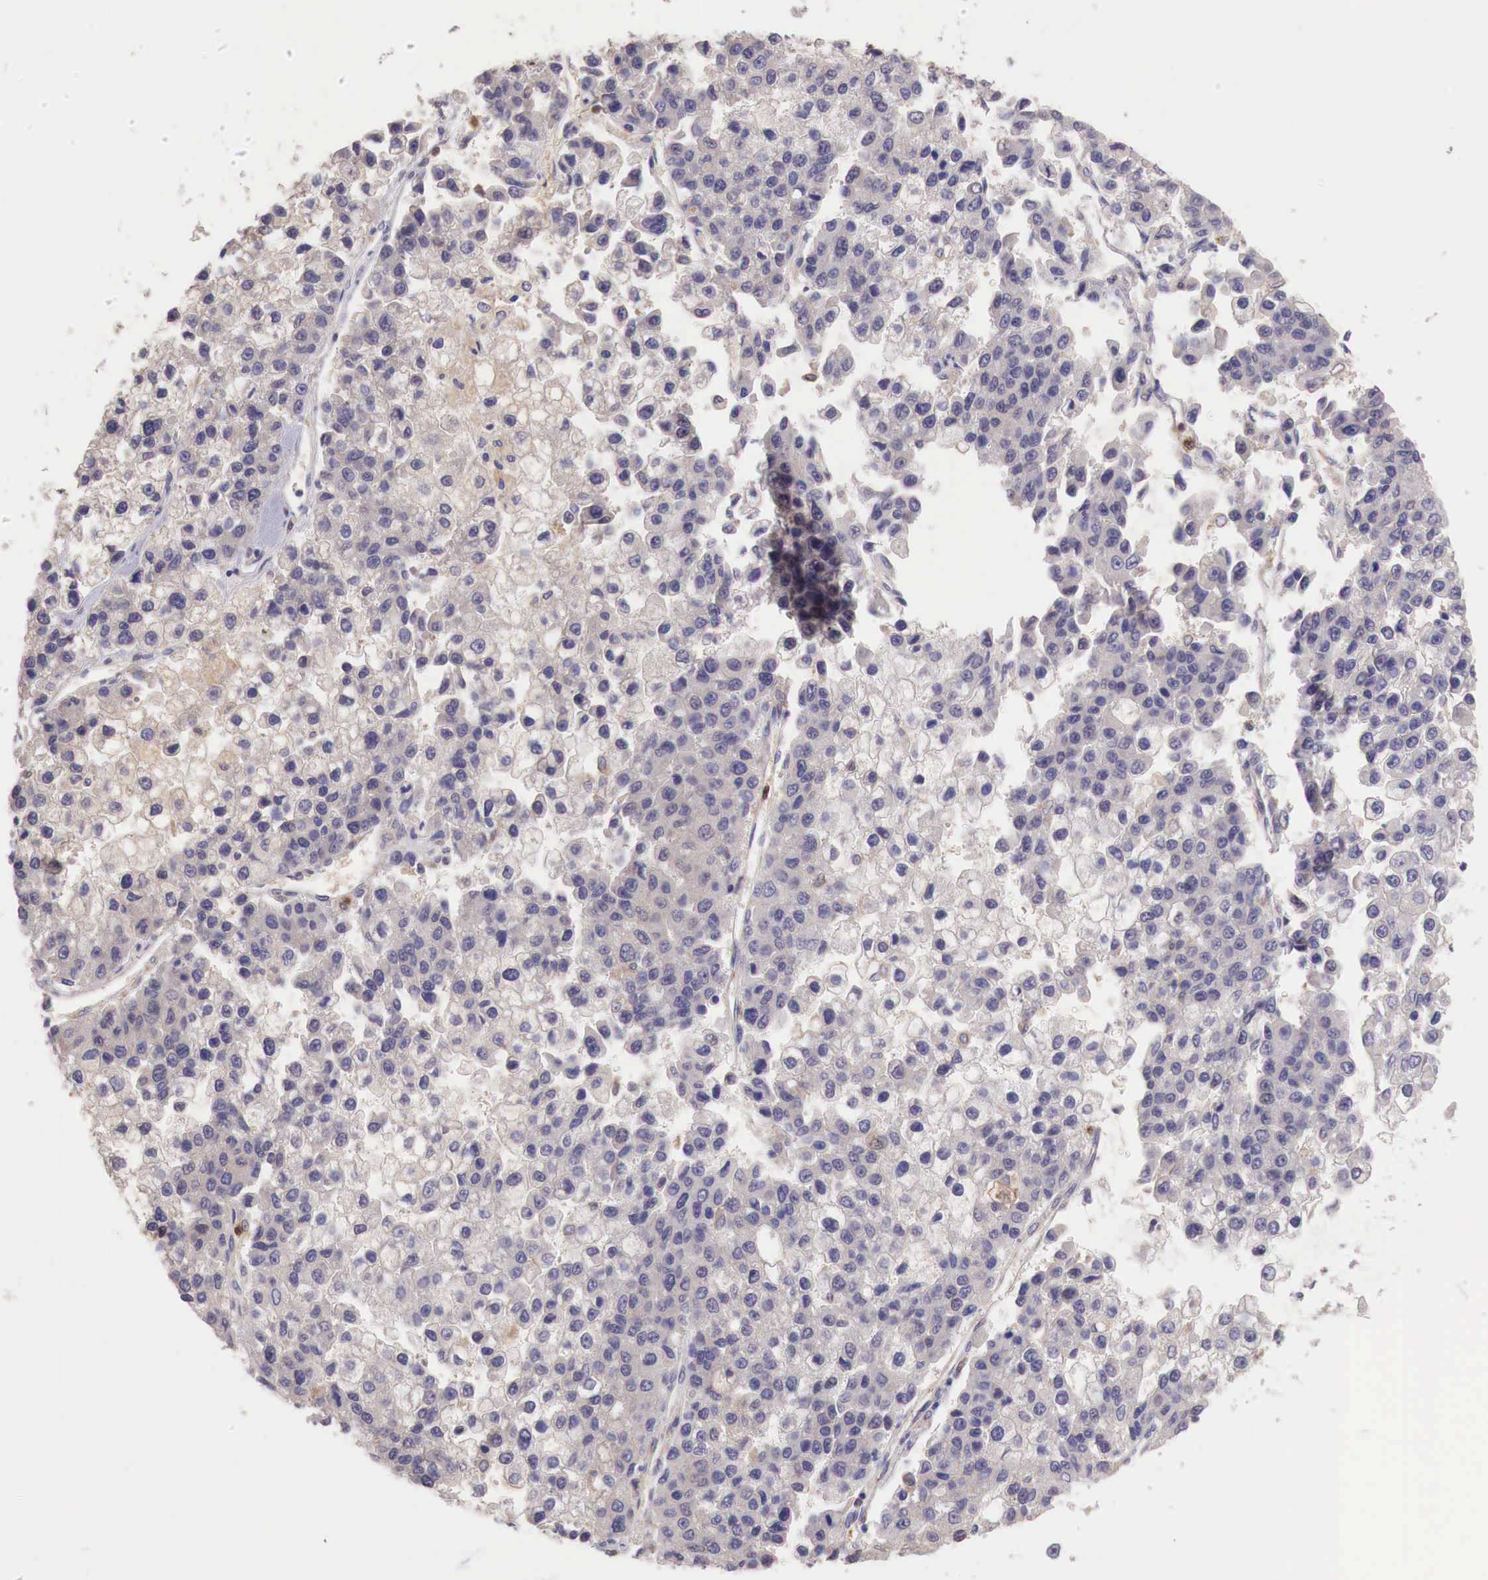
{"staining": {"intensity": "negative", "quantity": "none", "location": "none"}, "tissue": "liver cancer", "cell_type": "Tumor cells", "image_type": "cancer", "snomed": [{"axis": "morphology", "description": "Carcinoma, Hepatocellular, NOS"}, {"axis": "topography", "description": "Liver"}], "caption": "Immunohistochemistry (IHC) micrograph of liver cancer (hepatocellular carcinoma) stained for a protein (brown), which displays no staining in tumor cells.", "gene": "GAB2", "patient": {"sex": "female", "age": 66}}